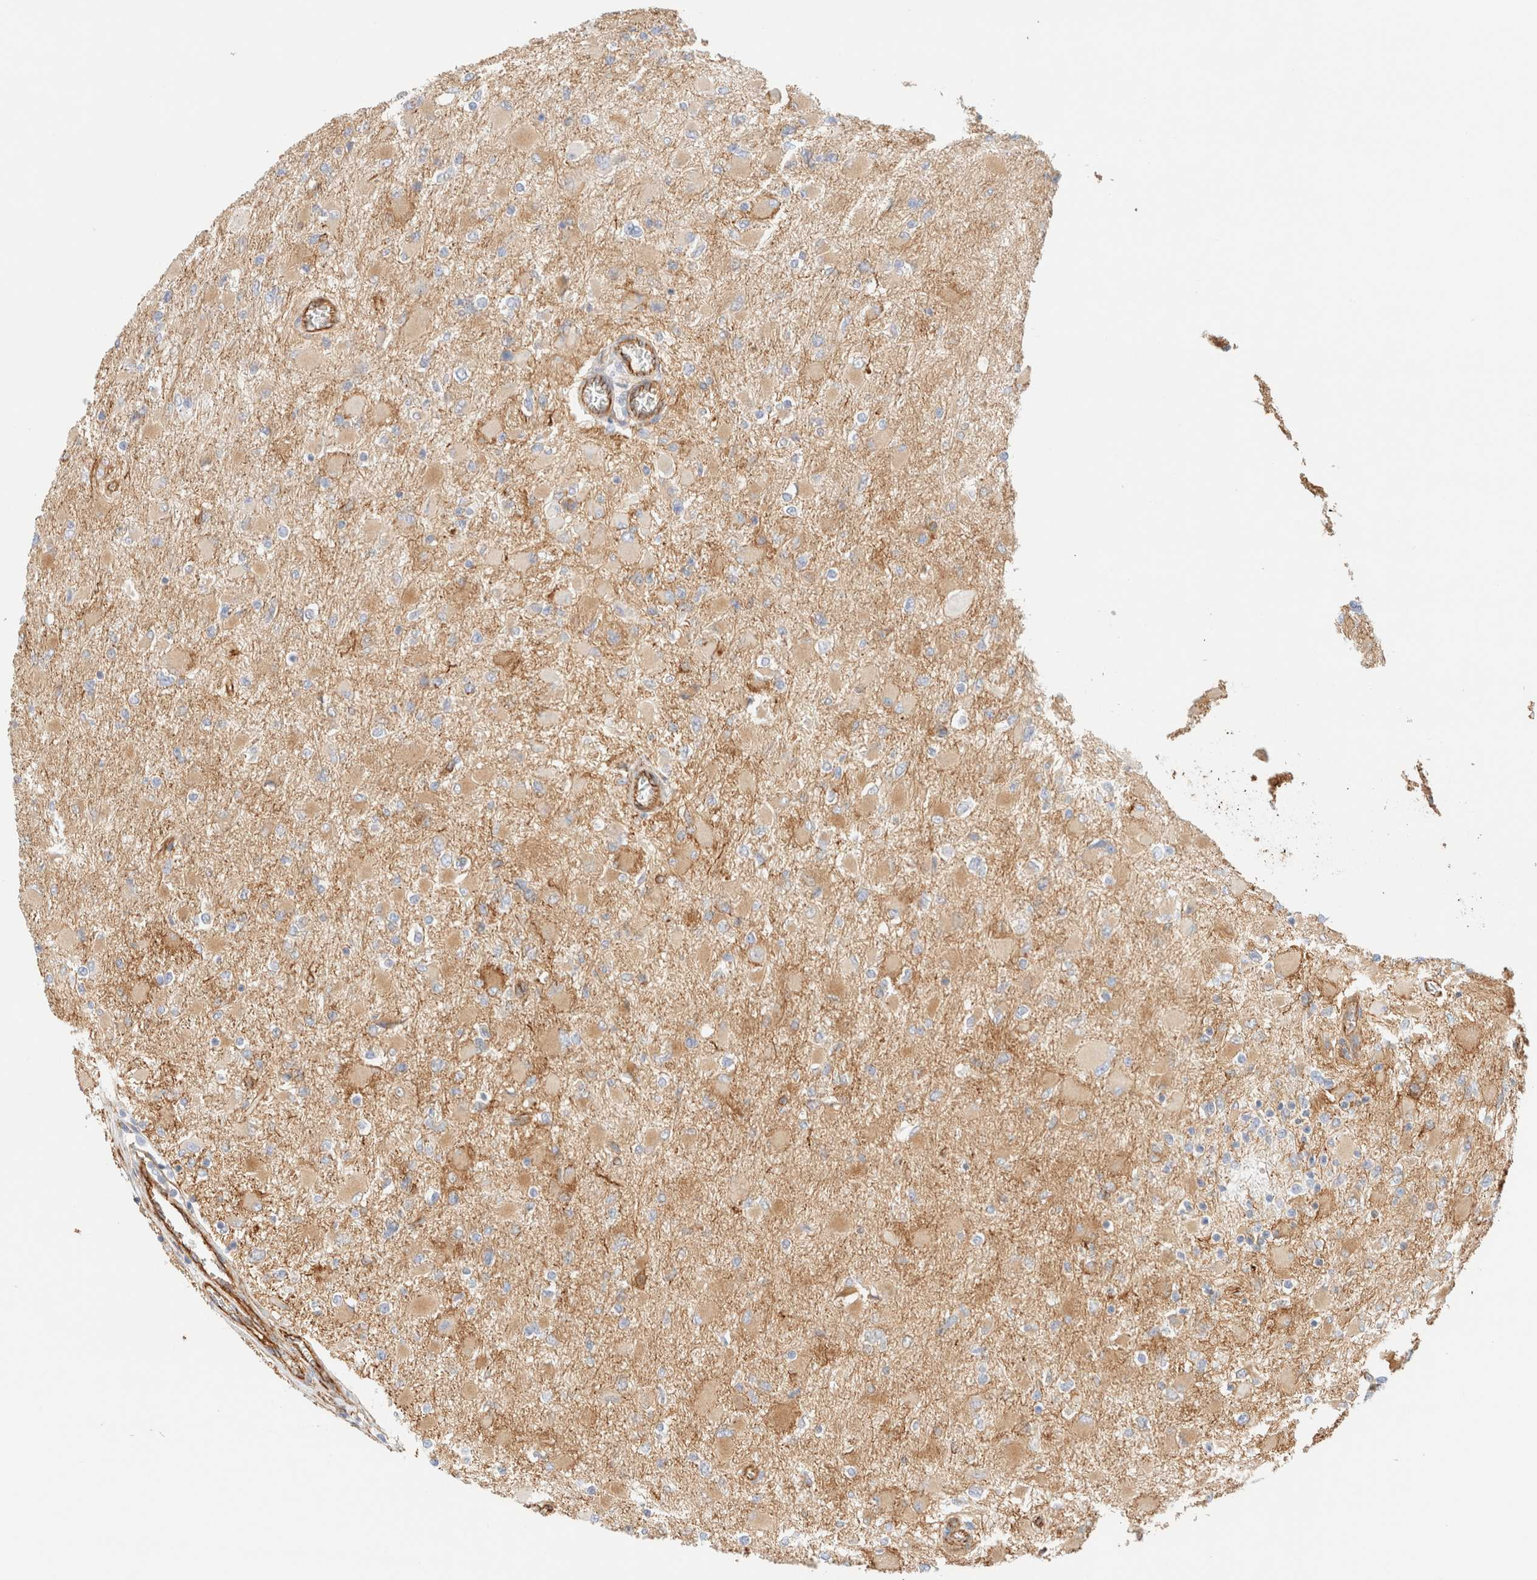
{"staining": {"intensity": "moderate", "quantity": "<25%", "location": "cytoplasmic/membranous"}, "tissue": "glioma", "cell_type": "Tumor cells", "image_type": "cancer", "snomed": [{"axis": "morphology", "description": "Glioma, malignant, High grade"}, {"axis": "topography", "description": "Cerebral cortex"}], "caption": "DAB (3,3'-diaminobenzidine) immunohistochemical staining of human high-grade glioma (malignant) shows moderate cytoplasmic/membranous protein positivity in about <25% of tumor cells.", "gene": "CYB5R4", "patient": {"sex": "female", "age": 36}}